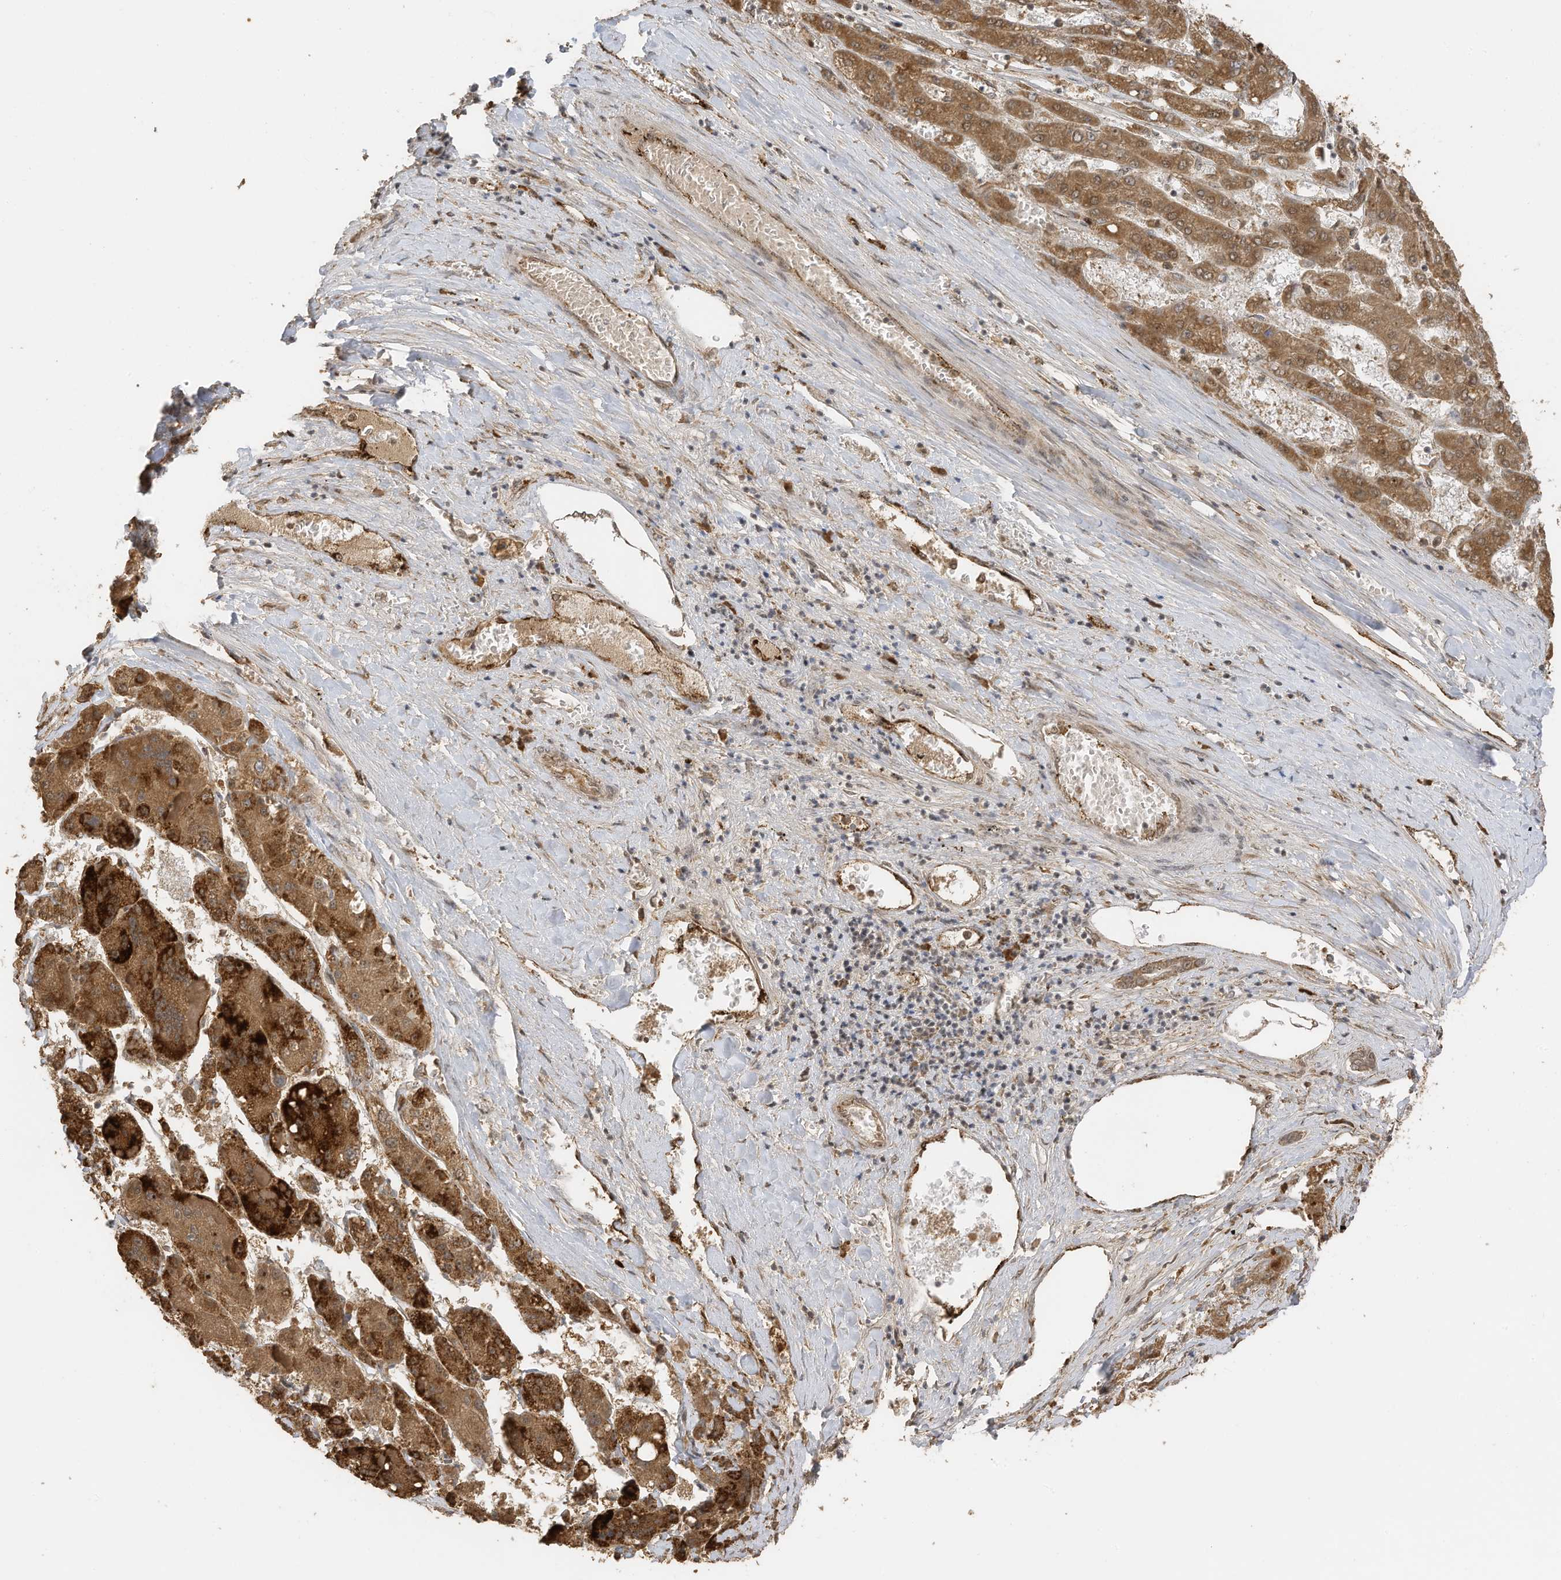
{"staining": {"intensity": "strong", "quantity": "25%-75%", "location": "cytoplasmic/membranous,nuclear"}, "tissue": "liver cancer", "cell_type": "Tumor cells", "image_type": "cancer", "snomed": [{"axis": "morphology", "description": "Carcinoma, Hepatocellular, NOS"}, {"axis": "topography", "description": "Liver"}], "caption": "Protein expression by immunohistochemistry exhibits strong cytoplasmic/membranous and nuclear expression in about 25%-75% of tumor cells in liver cancer (hepatocellular carcinoma).", "gene": "ERLEC1", "patient": {"sex": "female", "age": 73}}